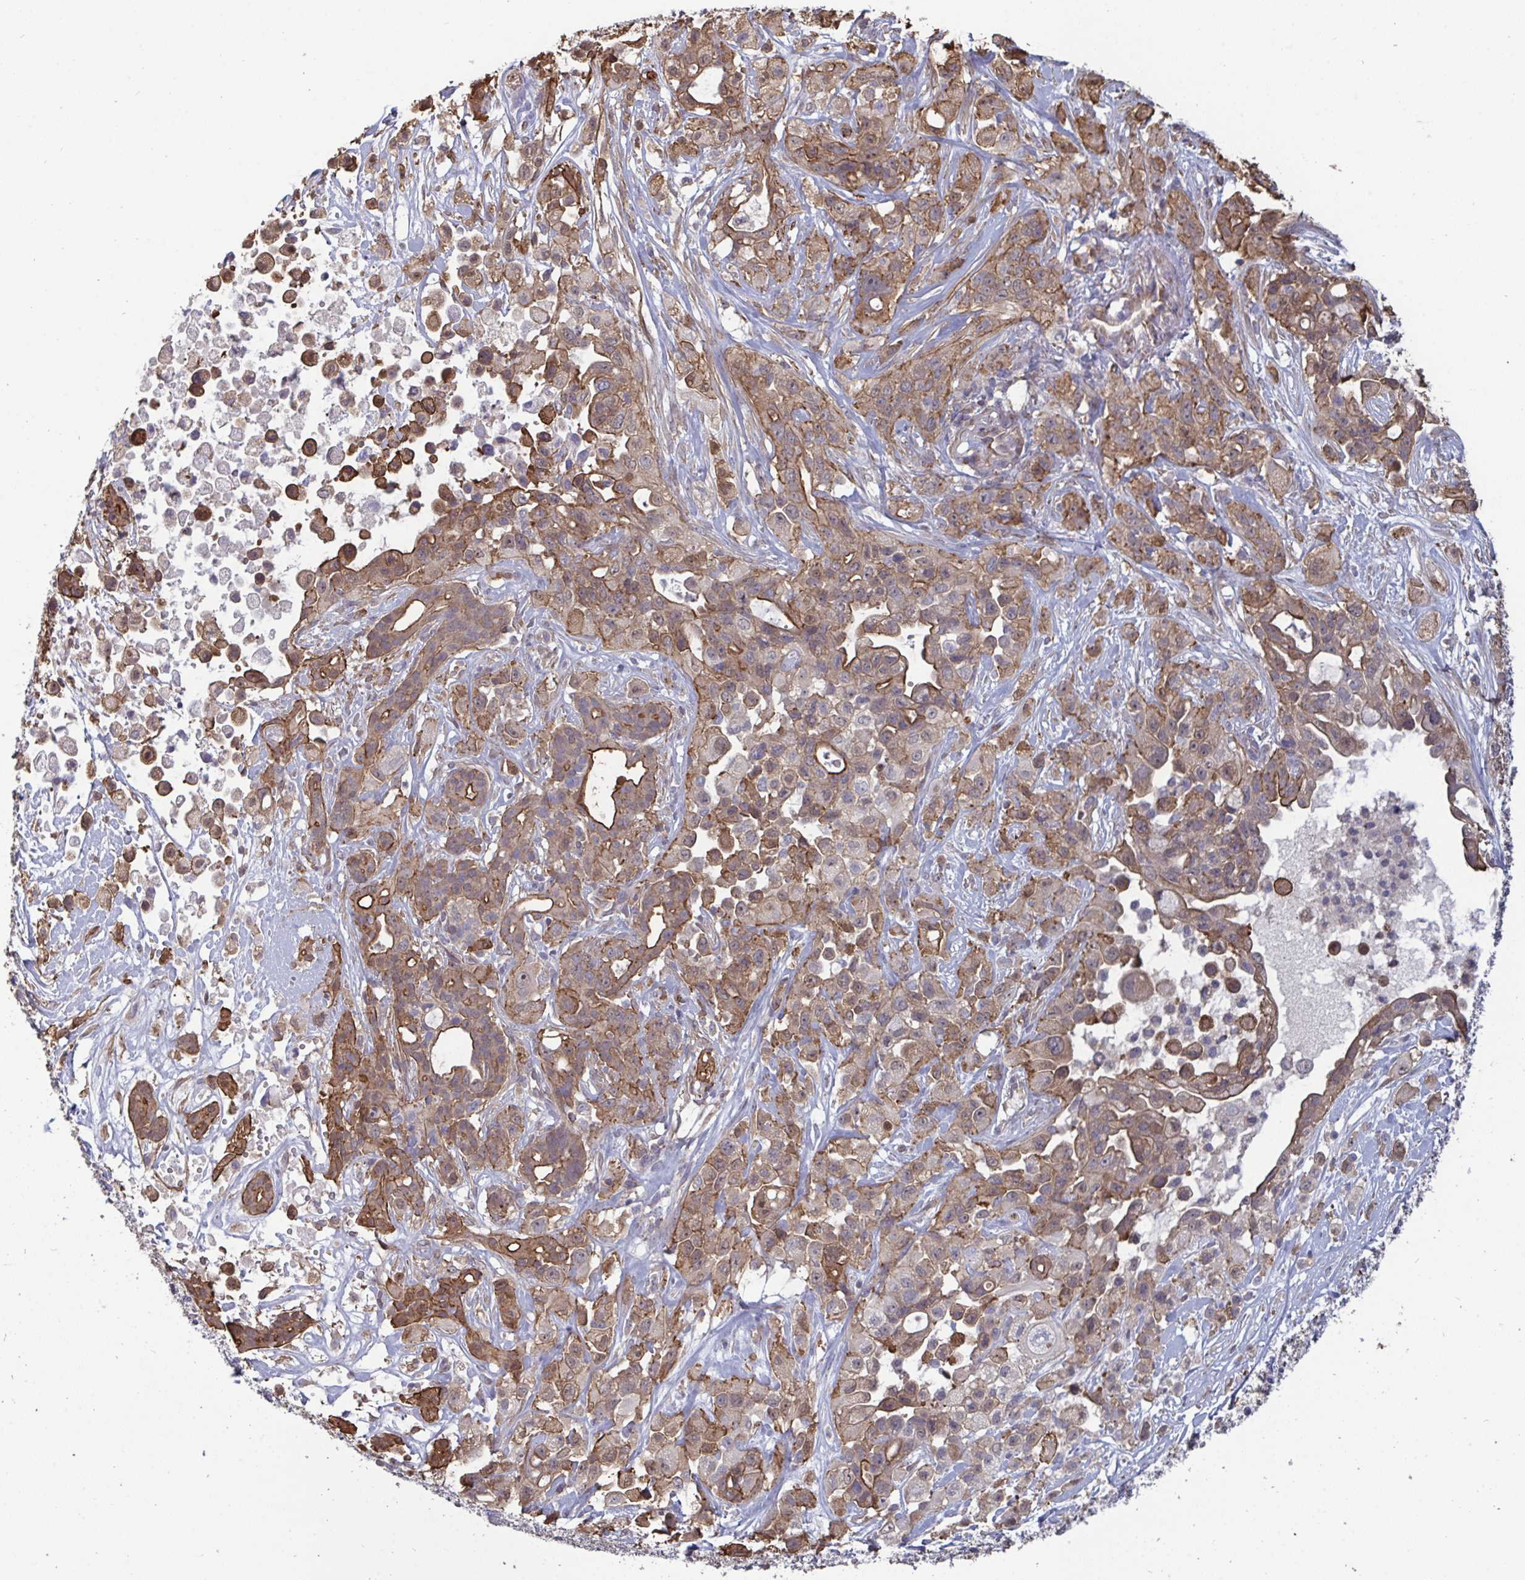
{"staining": {"intensity": "moderate", "quantity": "25%-75%", "location": "cytoplasmic/membranous"}, "tissue": "pancreatic cancer", "cell_type": "Tumor cells", "image_type": "cancer", "snomed": [{"axis": "morphology", "description": "Adenocarcinoma, NOS"}, {"axis": "topography", "description": "Pancreas"}], "caption": "This micrograph shows pancreatic adenocarcinoma stained with immunohistochemistry (IHC) to label a protein in brown. The cytoplasmic/membranous of tumor cells show moderate positivity for the protein. Nuclei are counter-stained blue.", "gene": "ISCU", "patient": {"sex": "male", "age": 44}}